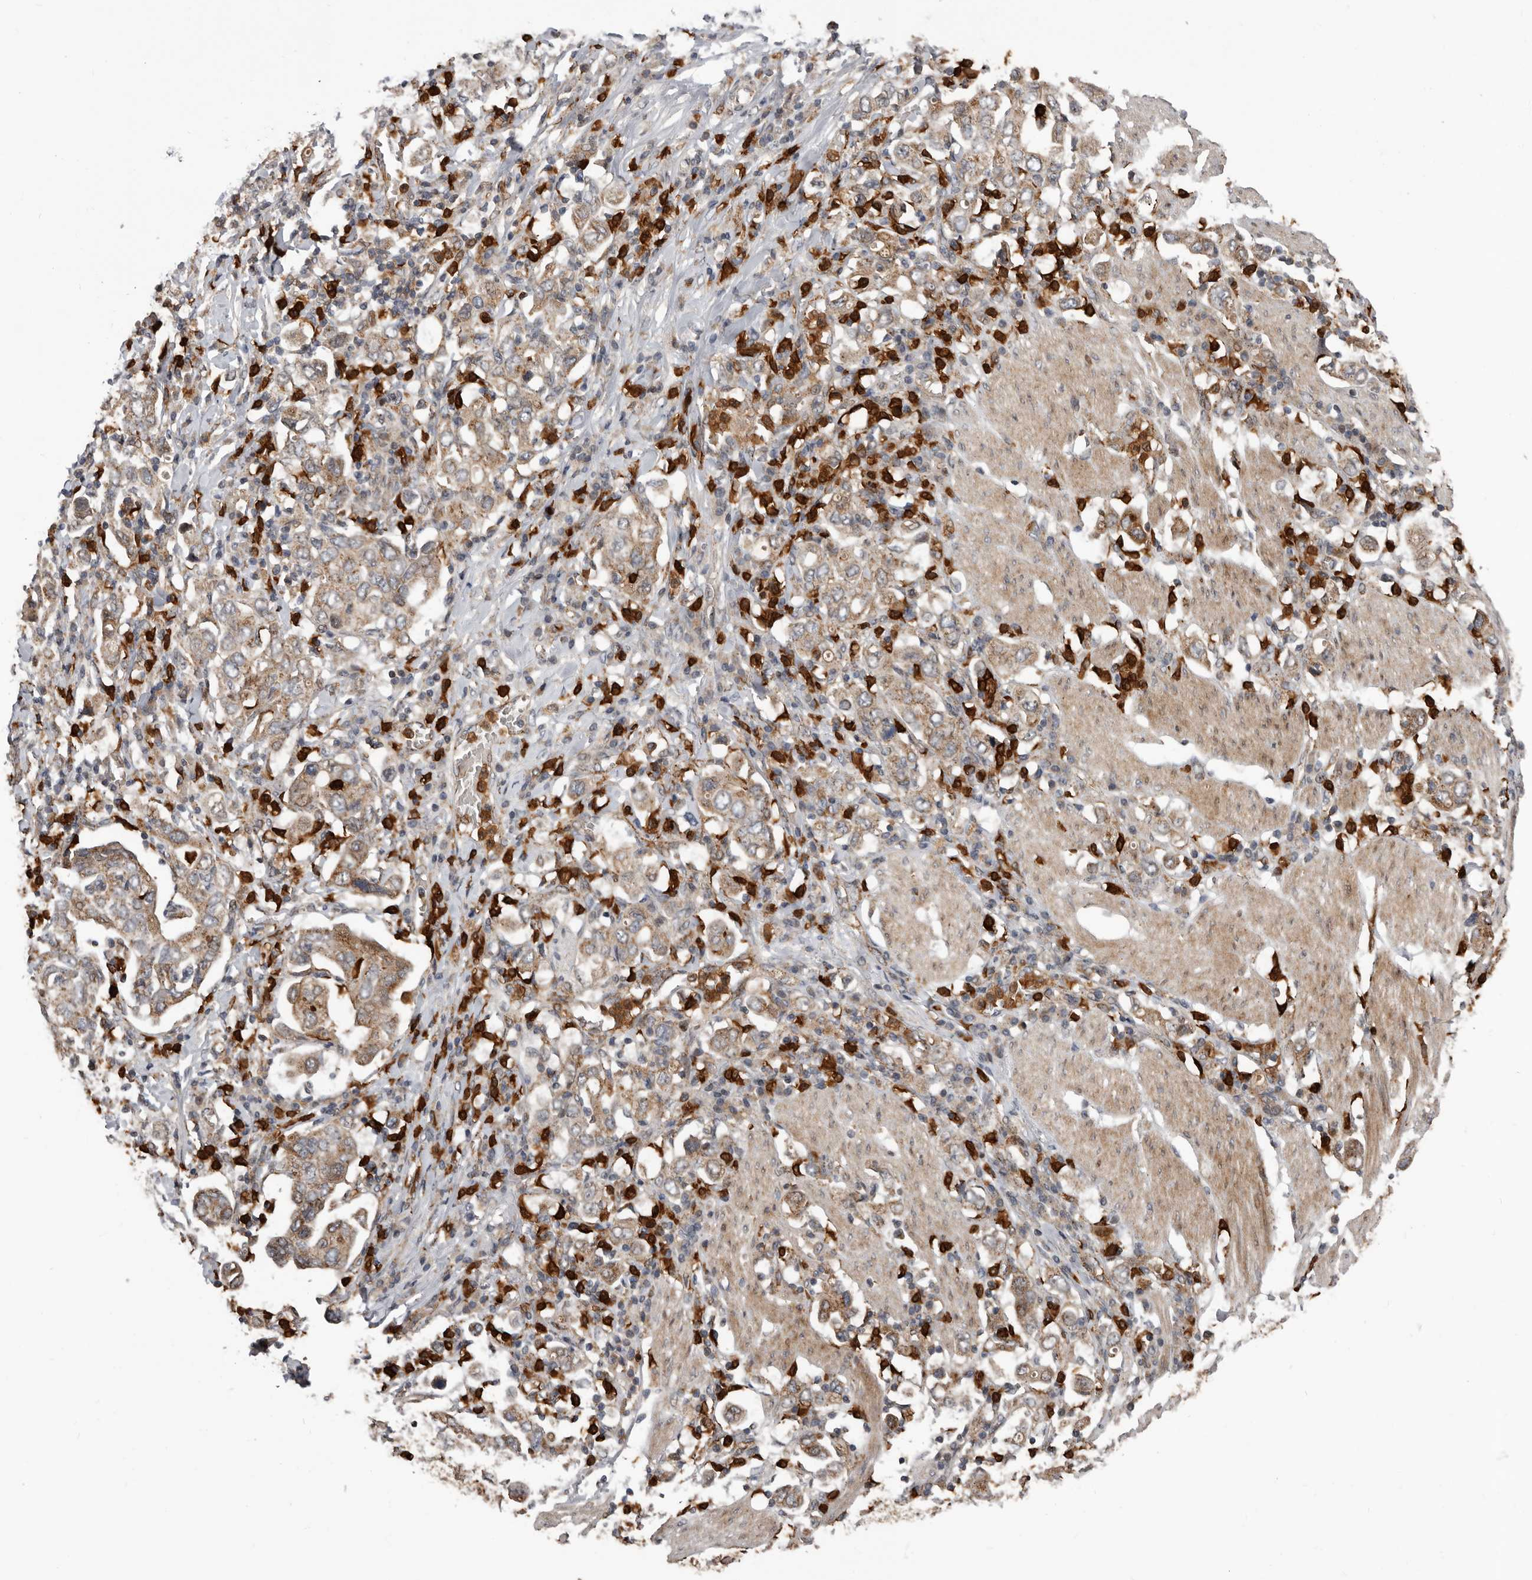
{"staining": {"intensity": "moderate", "quantity": ">75%", "location": "cytoplasmic/membranous"}, "tissue": "stomach cancer", "cell_type": "Tumor cells", "image_type": "cancer", "snomed": [{"axis": "morphology", "description": "Adenocarcinoma, NOS"}, {"axis": "topography", "description": "Stomach, upper"}], "caption": "Immunohistochemistry histopathology image of stomach cancer (adenocarcinoma) stained for a protein (brown), which demonstrates medium levels of moderate cytoplasmic/membranous staining in about >75% of tumor cells.", "gene": "FGFR4", "patient": {"sex": "male", "age": 62}}